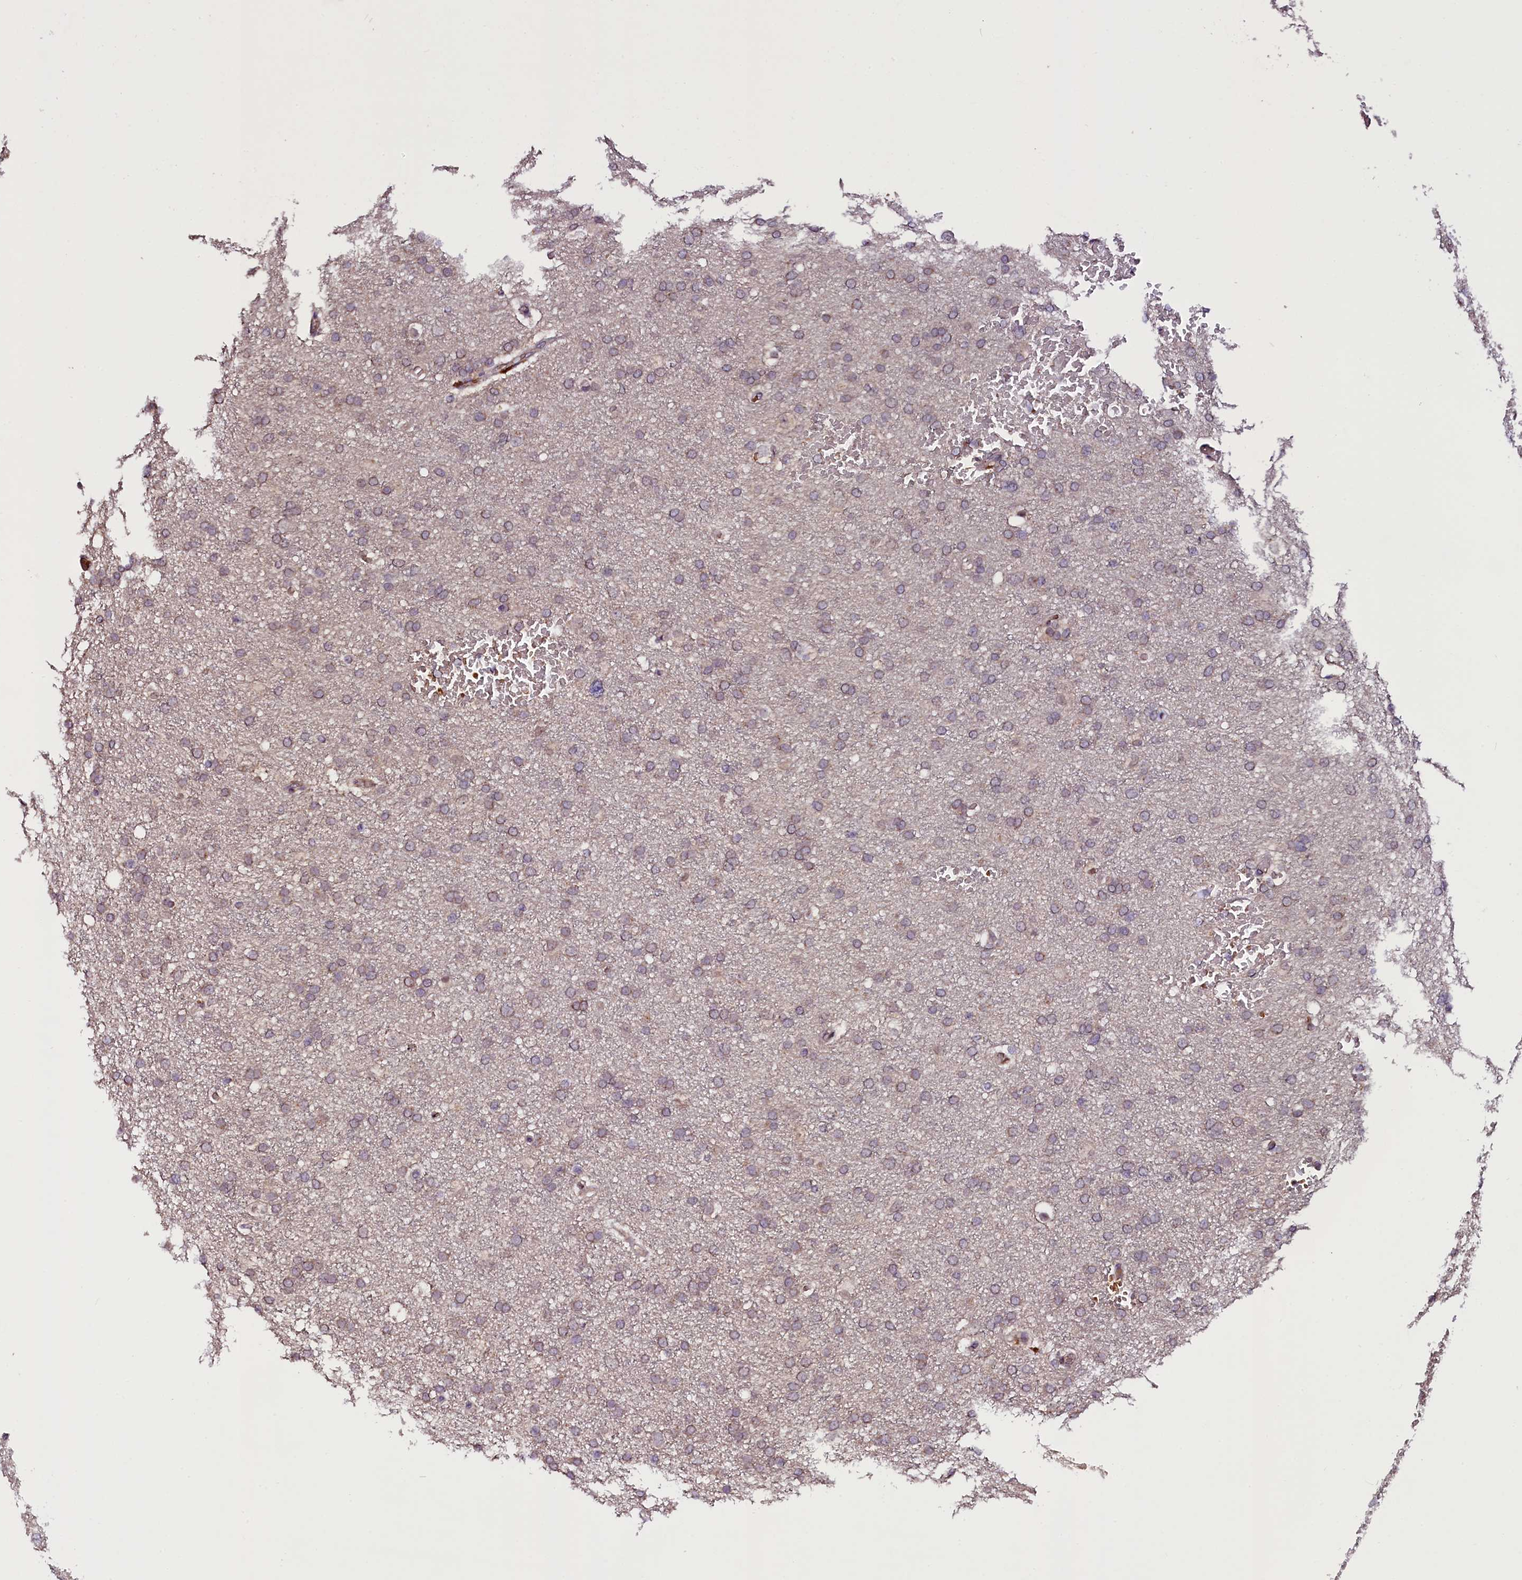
{"staining": {"intensity": "weak", "quantity": "<25%", "location": "cytoplasmic/membranous"}, "tissue": "glioma", "cell_type": "Tumor cells", "image_type": "cancer", "snomed": [{"axis": "morphology", "description": "Glioma, malignant, High grade"}, {"axis": "topography", "description": "Cerebral cortex"}], "caption": "IHC of glioma reveals no staining in tumor cells.", "gene": "CCDC9B", "patient": {"sex": "female", "age": 36}}